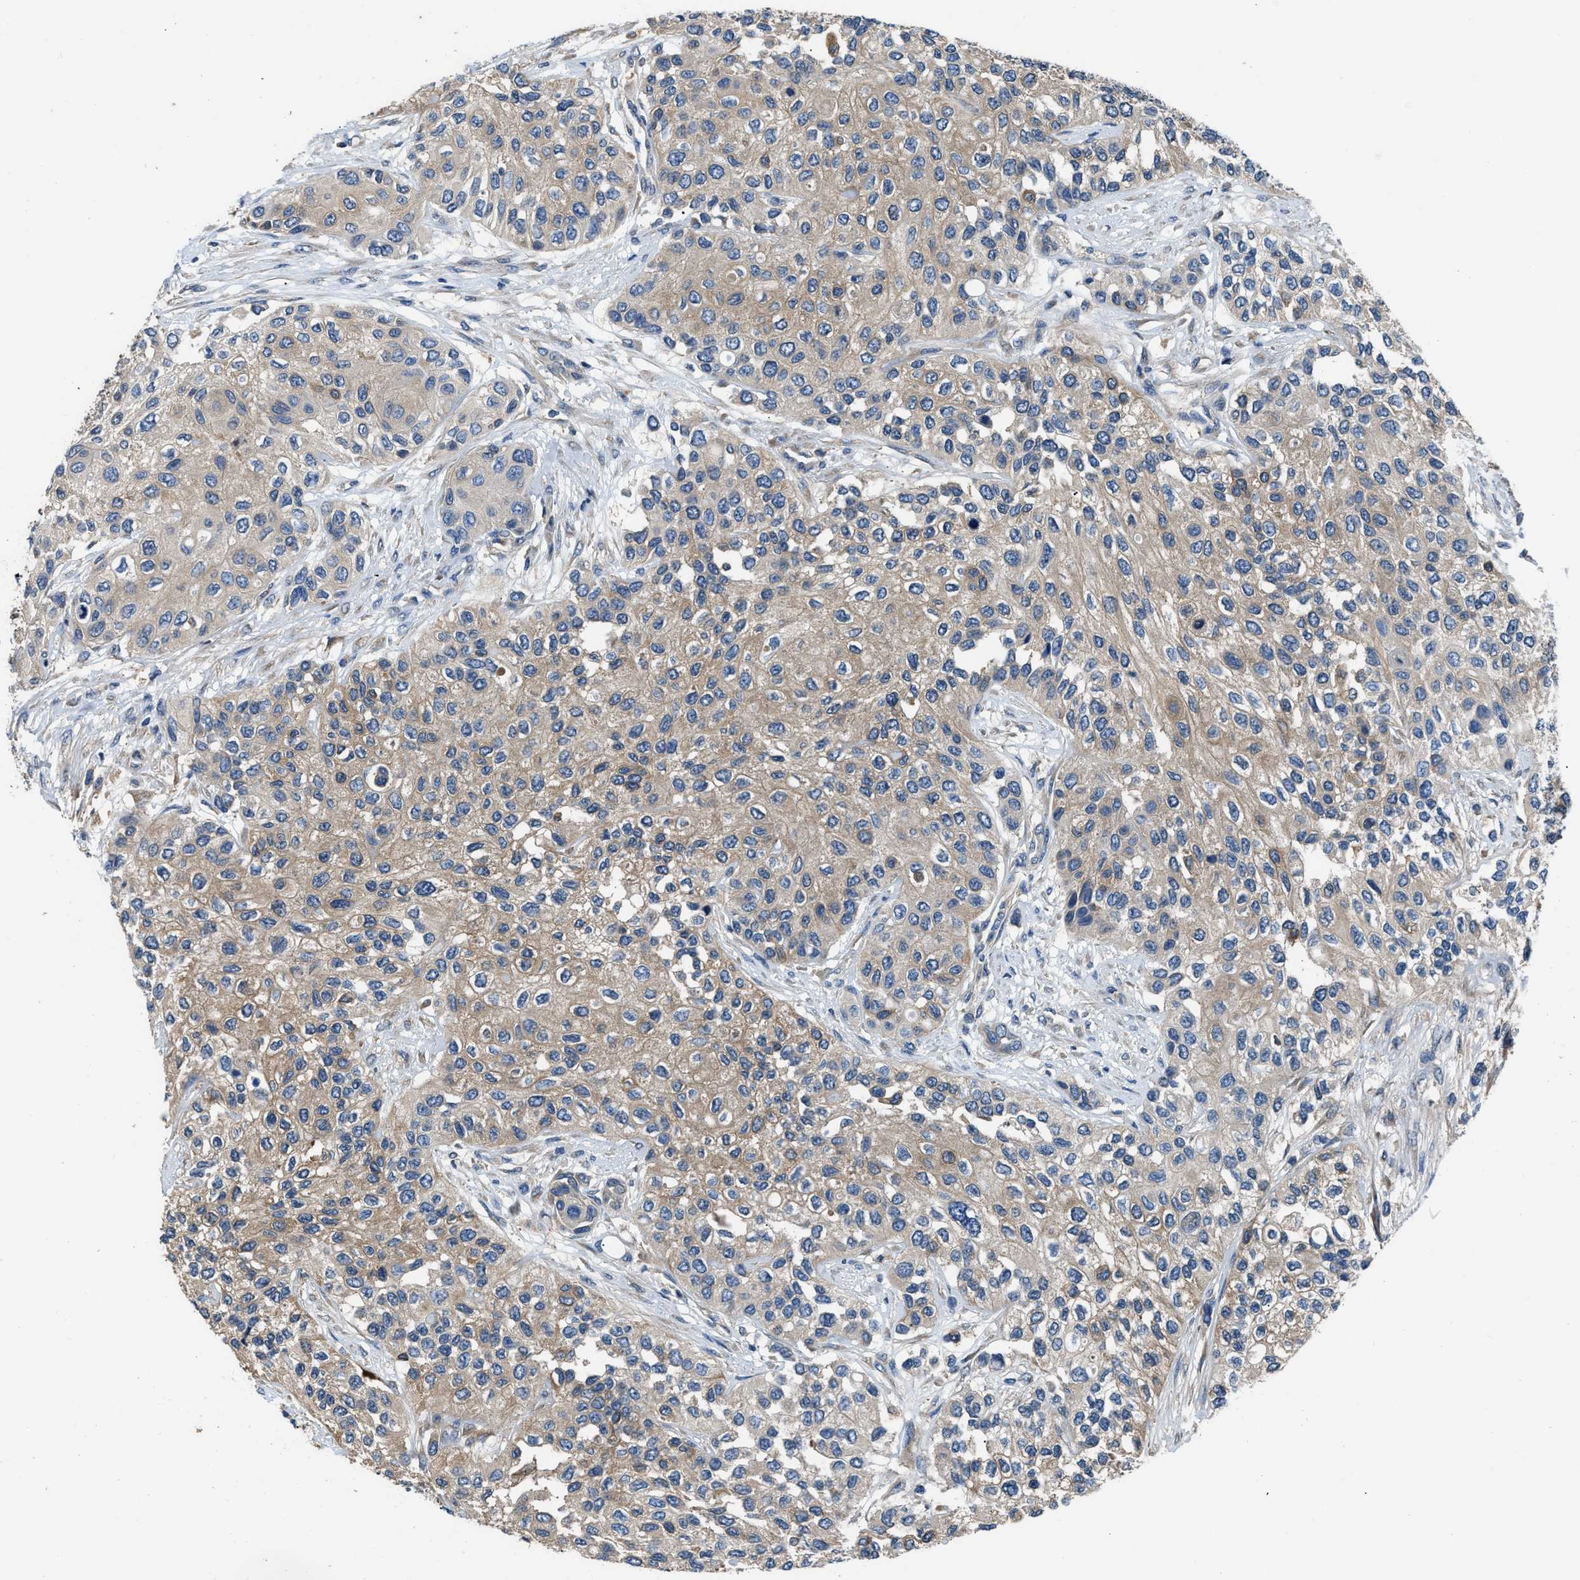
{"staining": {"intensity": "weak", "quantity": ">75%", "location": "cytoplasmic/membranous"}, "tissue": "urothelial cancer", "cell_type": "Tumor cells", "image_type": "cancer", "snomed": [{"axis": "morphology", "description": "Urothelial carcinoma, High grade"}, {"axis": "topography", "description": "Urinary bladder"}], "caption": "IHC staining of urothelial carcinoma (high-grade), which shows low levels of weak cytoplasmic/membranous positivity in approximately >75% of tumor cells indicating weak cytoplasmic/membranous protein staining. The staining was performed using DAB (3,3'-diaminobenzidine) (brown) for protein detection and nuclei were counterstained in hematoxylin (blue).", "gene": "PKM", "patient": {"sex": "female", "age": 56}}